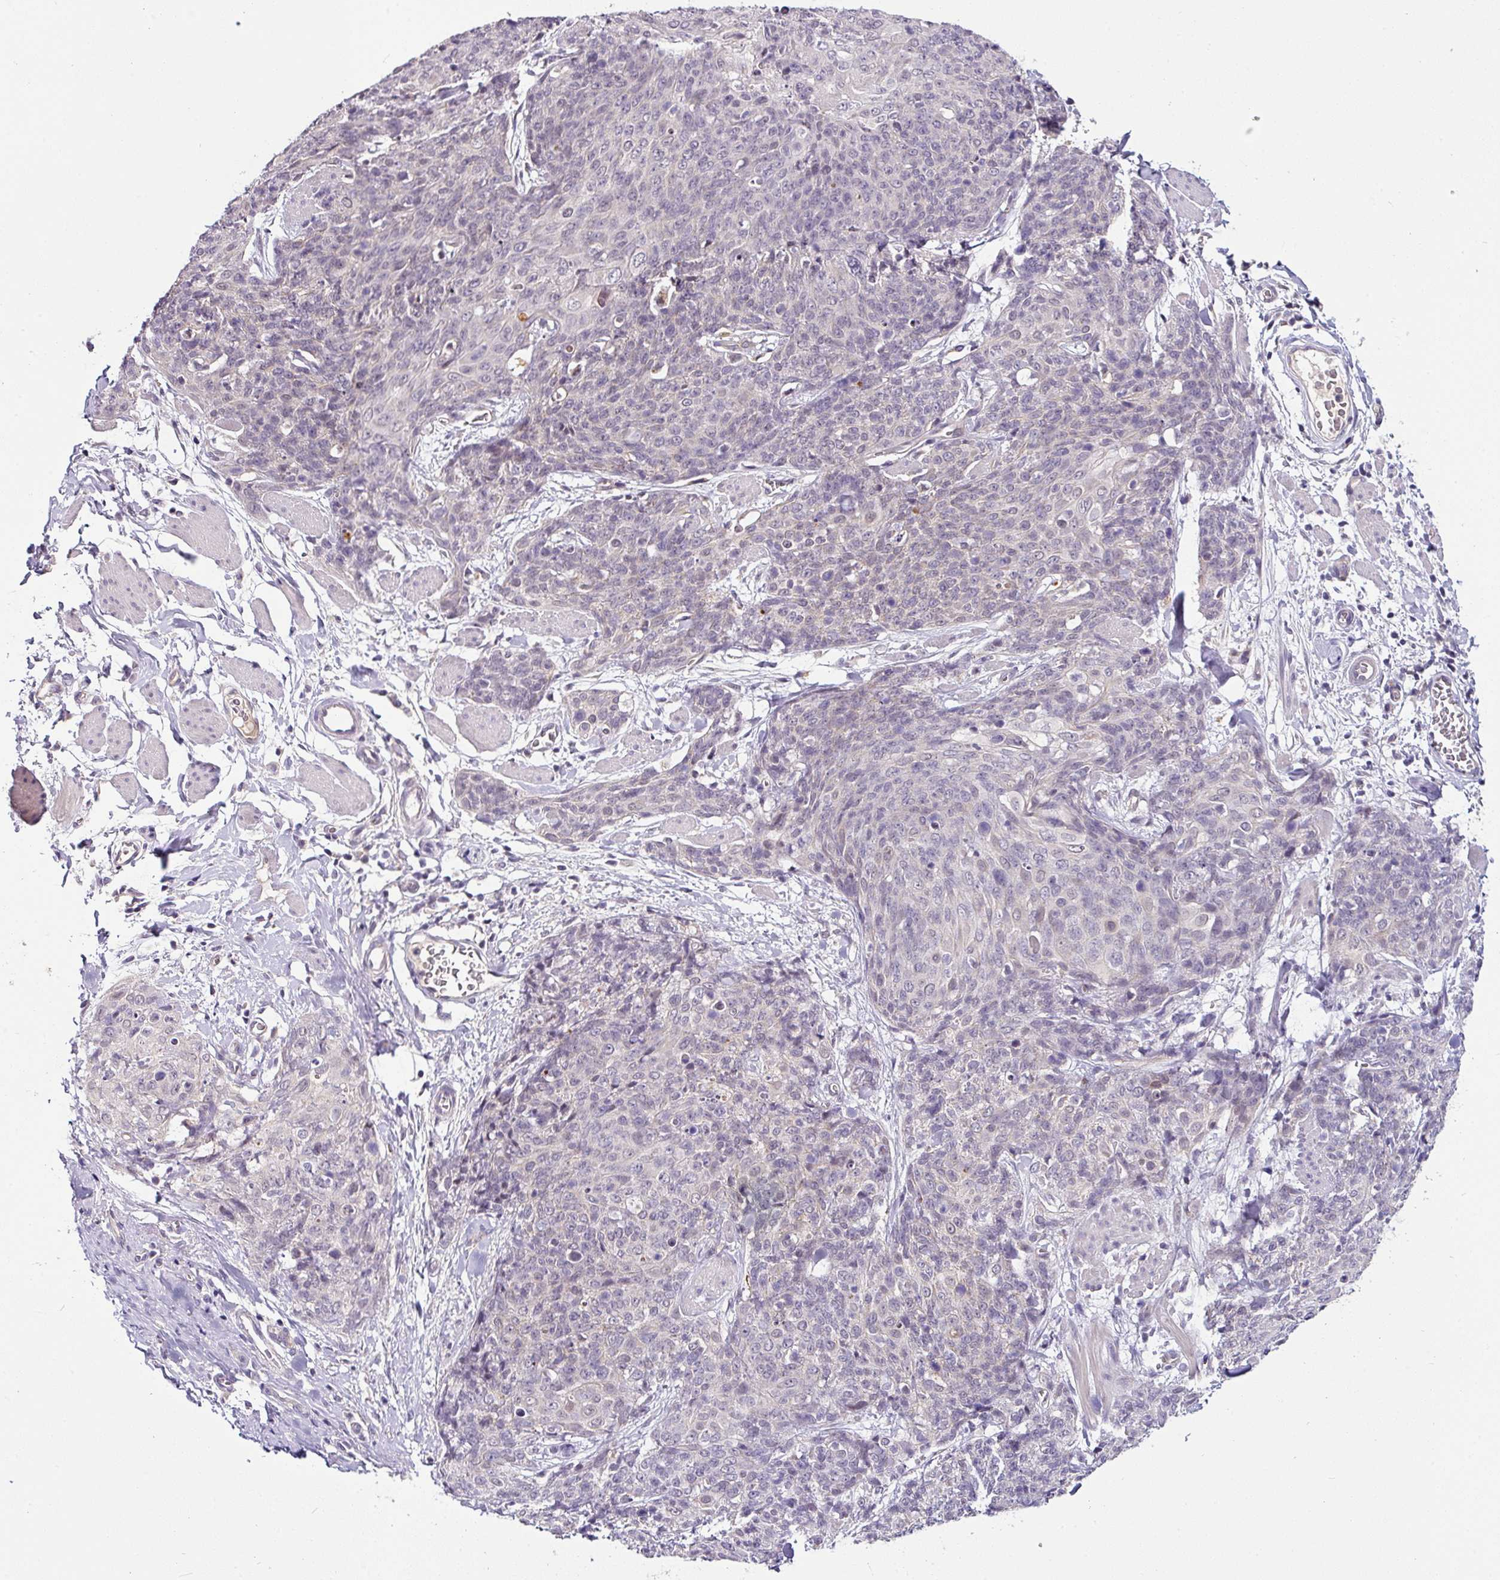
{"staining": {"intensity": "negative", "quantity": "none", "location": "none"}, "tissue": "skin cancer", "cell_type": "Tumor cells", "image_type": "cancer", "snomed": [{"axis": "morphology", "description": "Squamous cell carcinoma, NOS"}, {"axis": "topography", "description": "Skin"}, {"axis": "topography", "description": "Vulva"}], "caption": "The histopathology image shows no staining of tumor cells in squamous cell carcinoma (skin).", "gene": "NAPSA", "patient": {"sex": "female", "age": 85}}